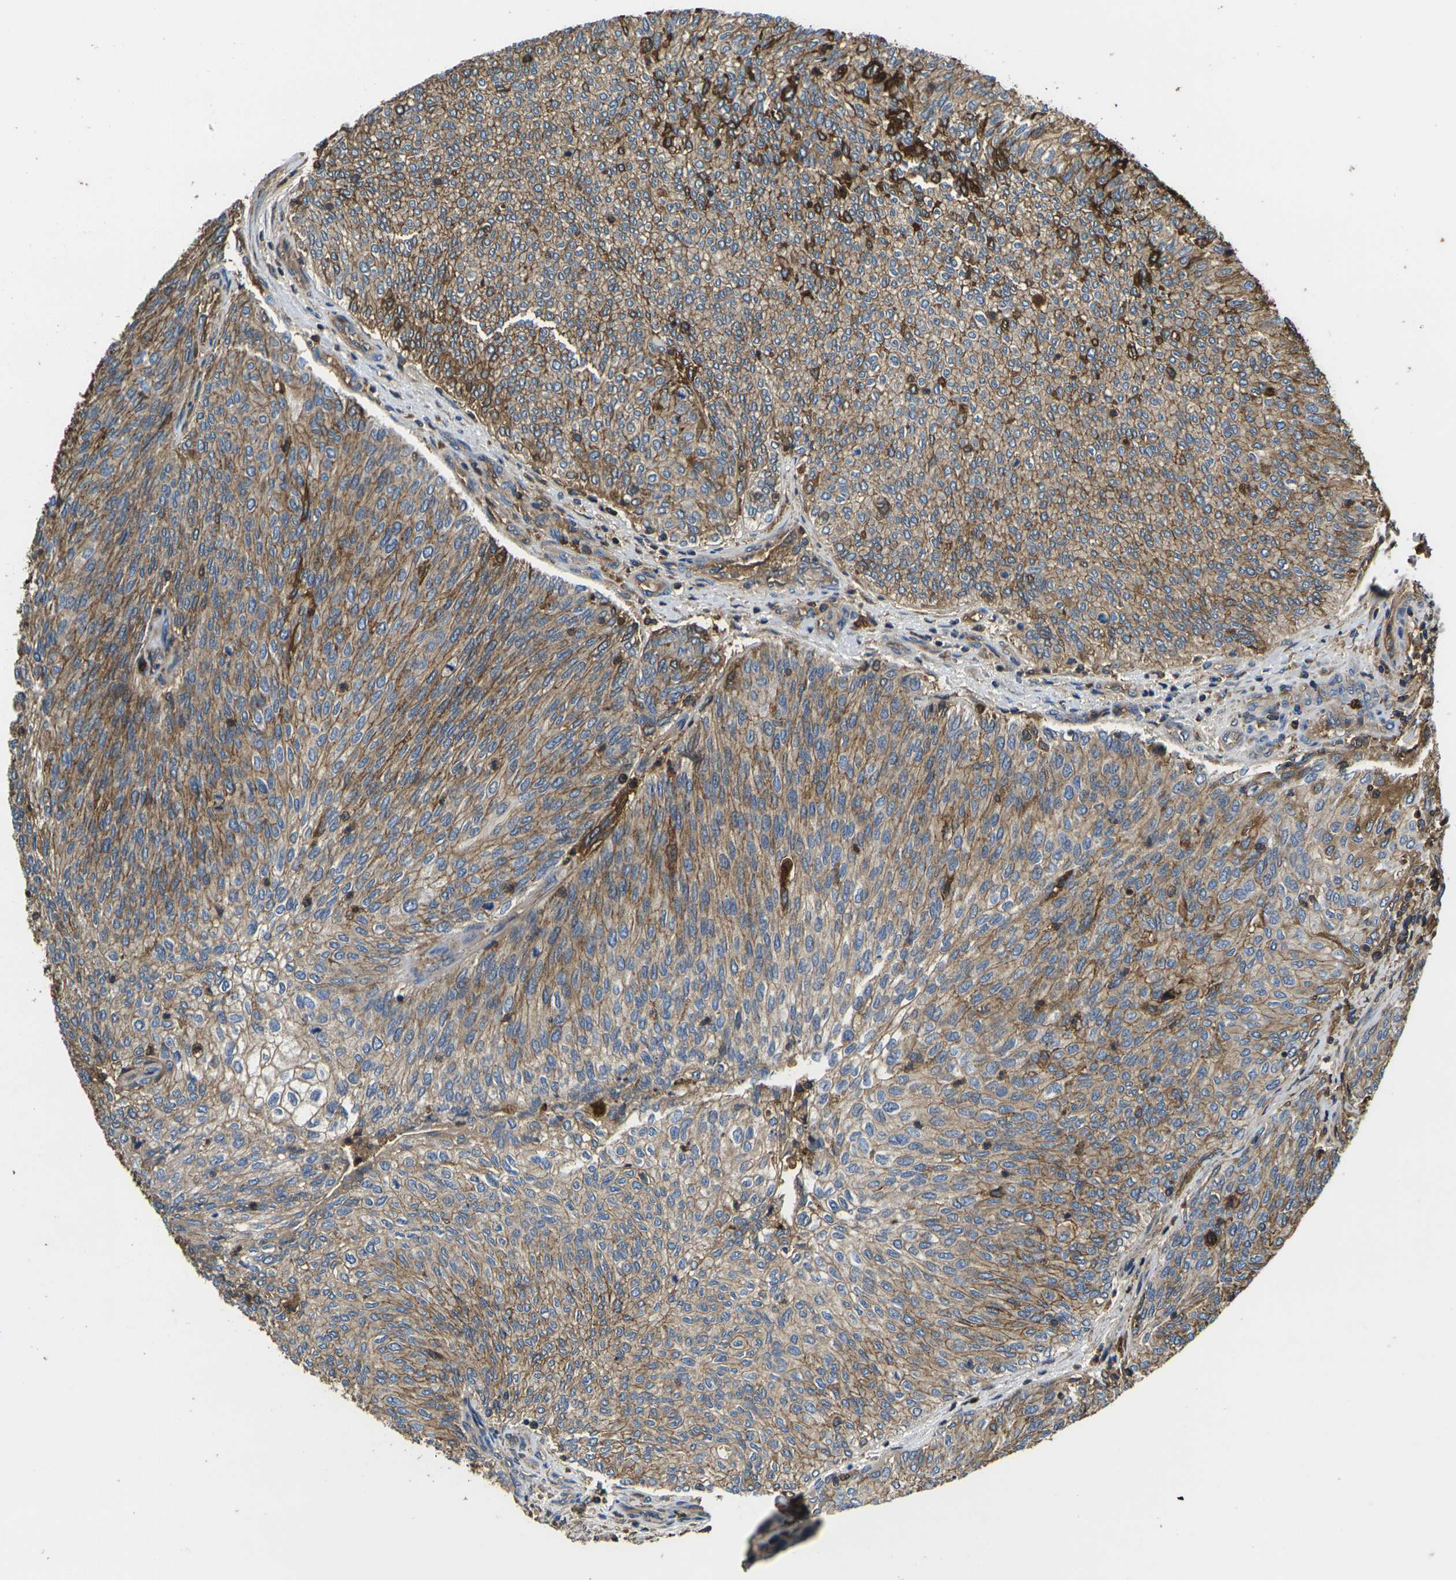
{"staining": {"intensity": "moderate", "quantity": ">75%", "location": "cytoplasmic/membranous"}, "tissue": "urothelial cancer", "cell_type": "Tumor cells", "image_type": "cancer", "snomed": [{"axis": "morphology", "description": "Urothelial carcinoma, Low grade"}, {"axis": "topography", "description": "Urinary bladder"}], "caption": "Protein positivity by immunohistochemistry (IHC) shows moderate cytoplasmic/membranous positivity in approximately >75% of tumor cells in low-grade urothelial carcinoma.", "gene": "HSPG2", "patient": {"sex": "female", "age": 79}}